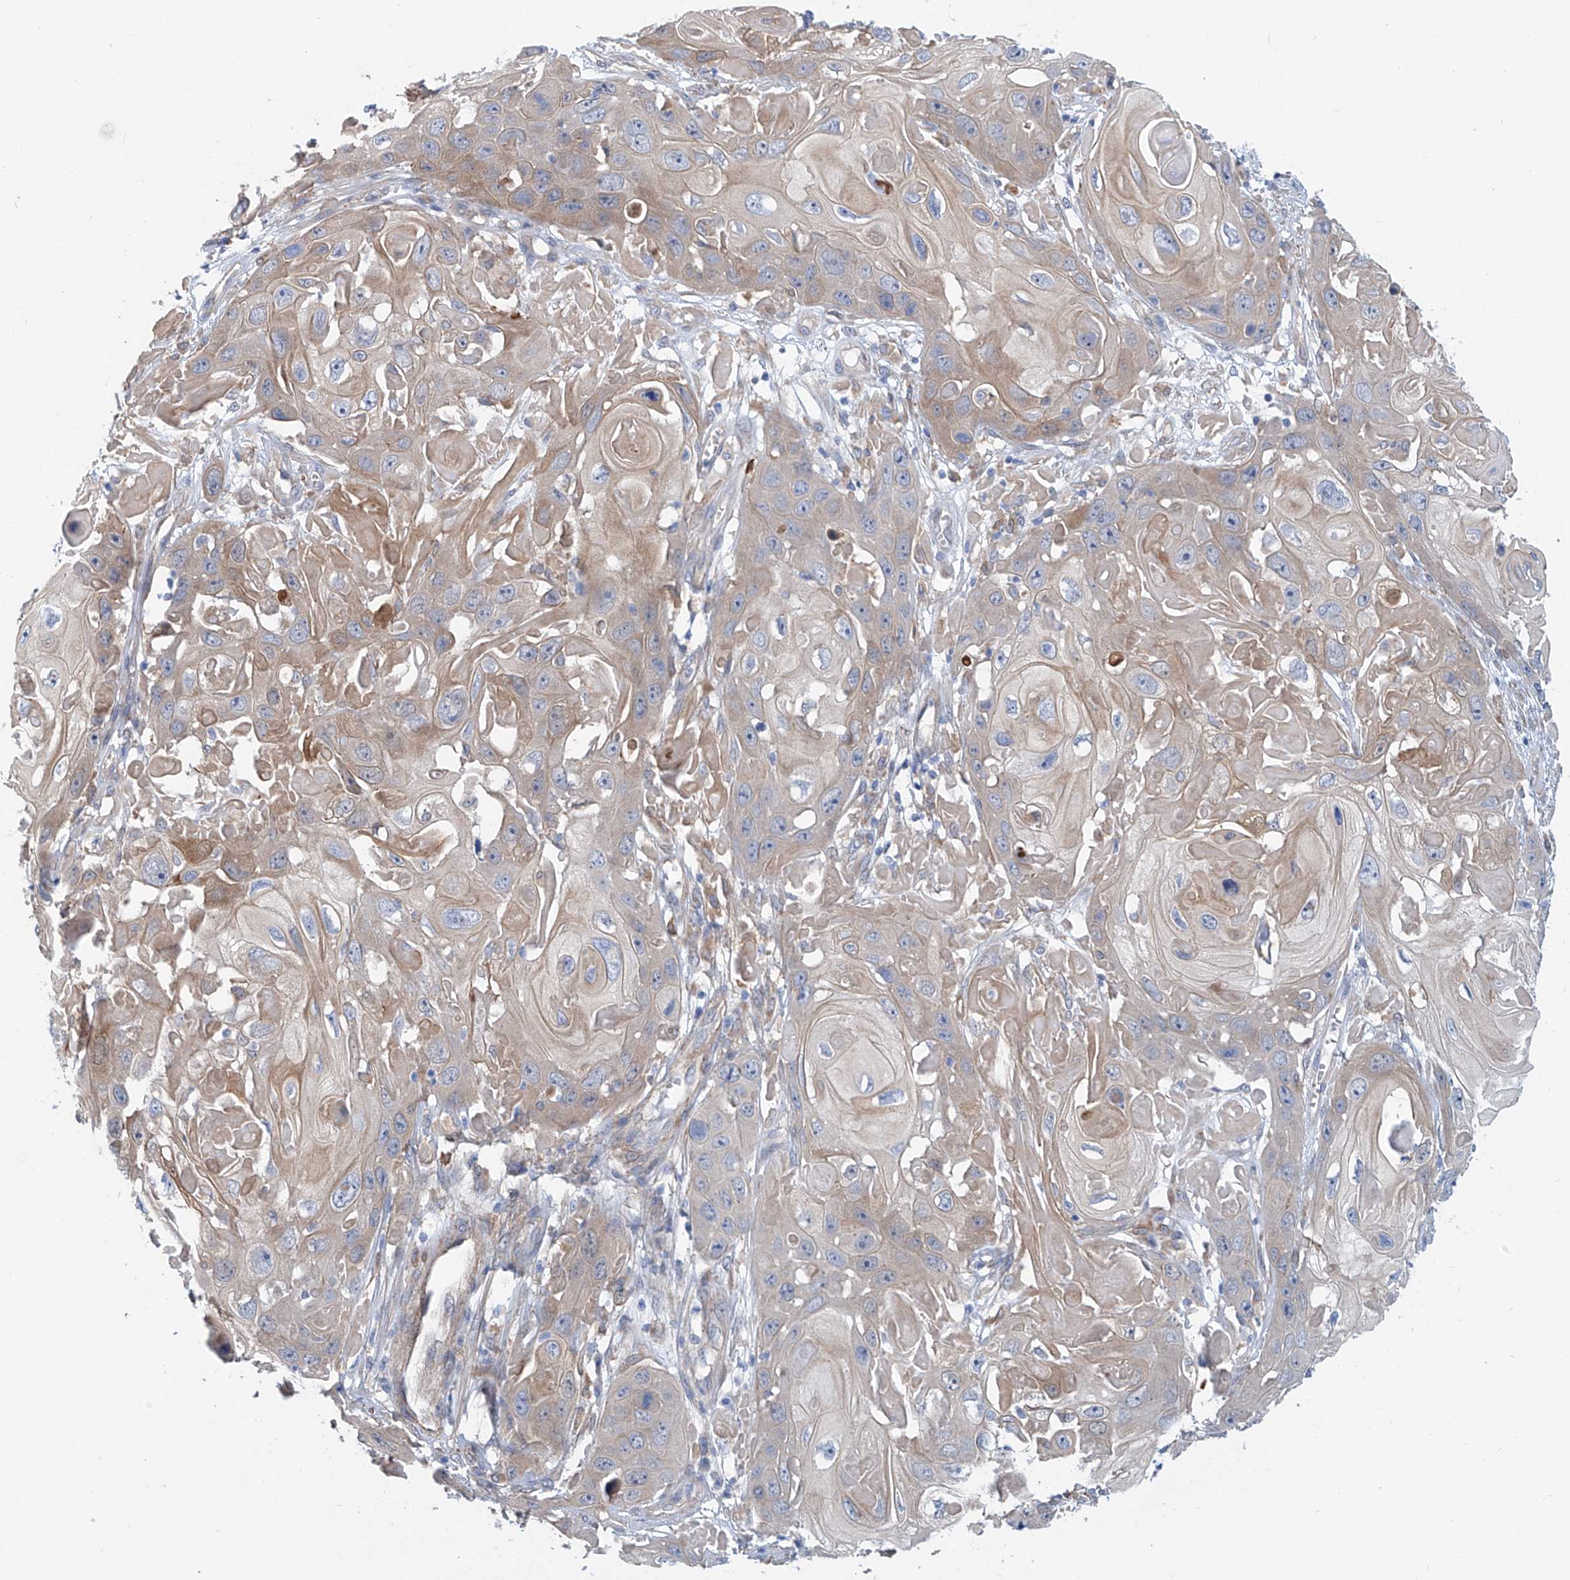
{"staining": {"intensity": "weak", "quantity": "<25%", "location": "cytoplasmic/membranous"}, "tissue": "skin cancer", "cell_type": "Tumor cells", "image_type": "cancer", "snomed": [{"axis": "morphology", "description": "Squamous cell carcinoma, NOS"}, {"axis": "topography", "description": "Skin"}], "caption": "This is an immunohistochemistry (IHC) image of skin squamous cell carcinoma. There is no positivity in tumor cells.", "gene": "TNN", "patient": {"sex": "male", "age": 55}}